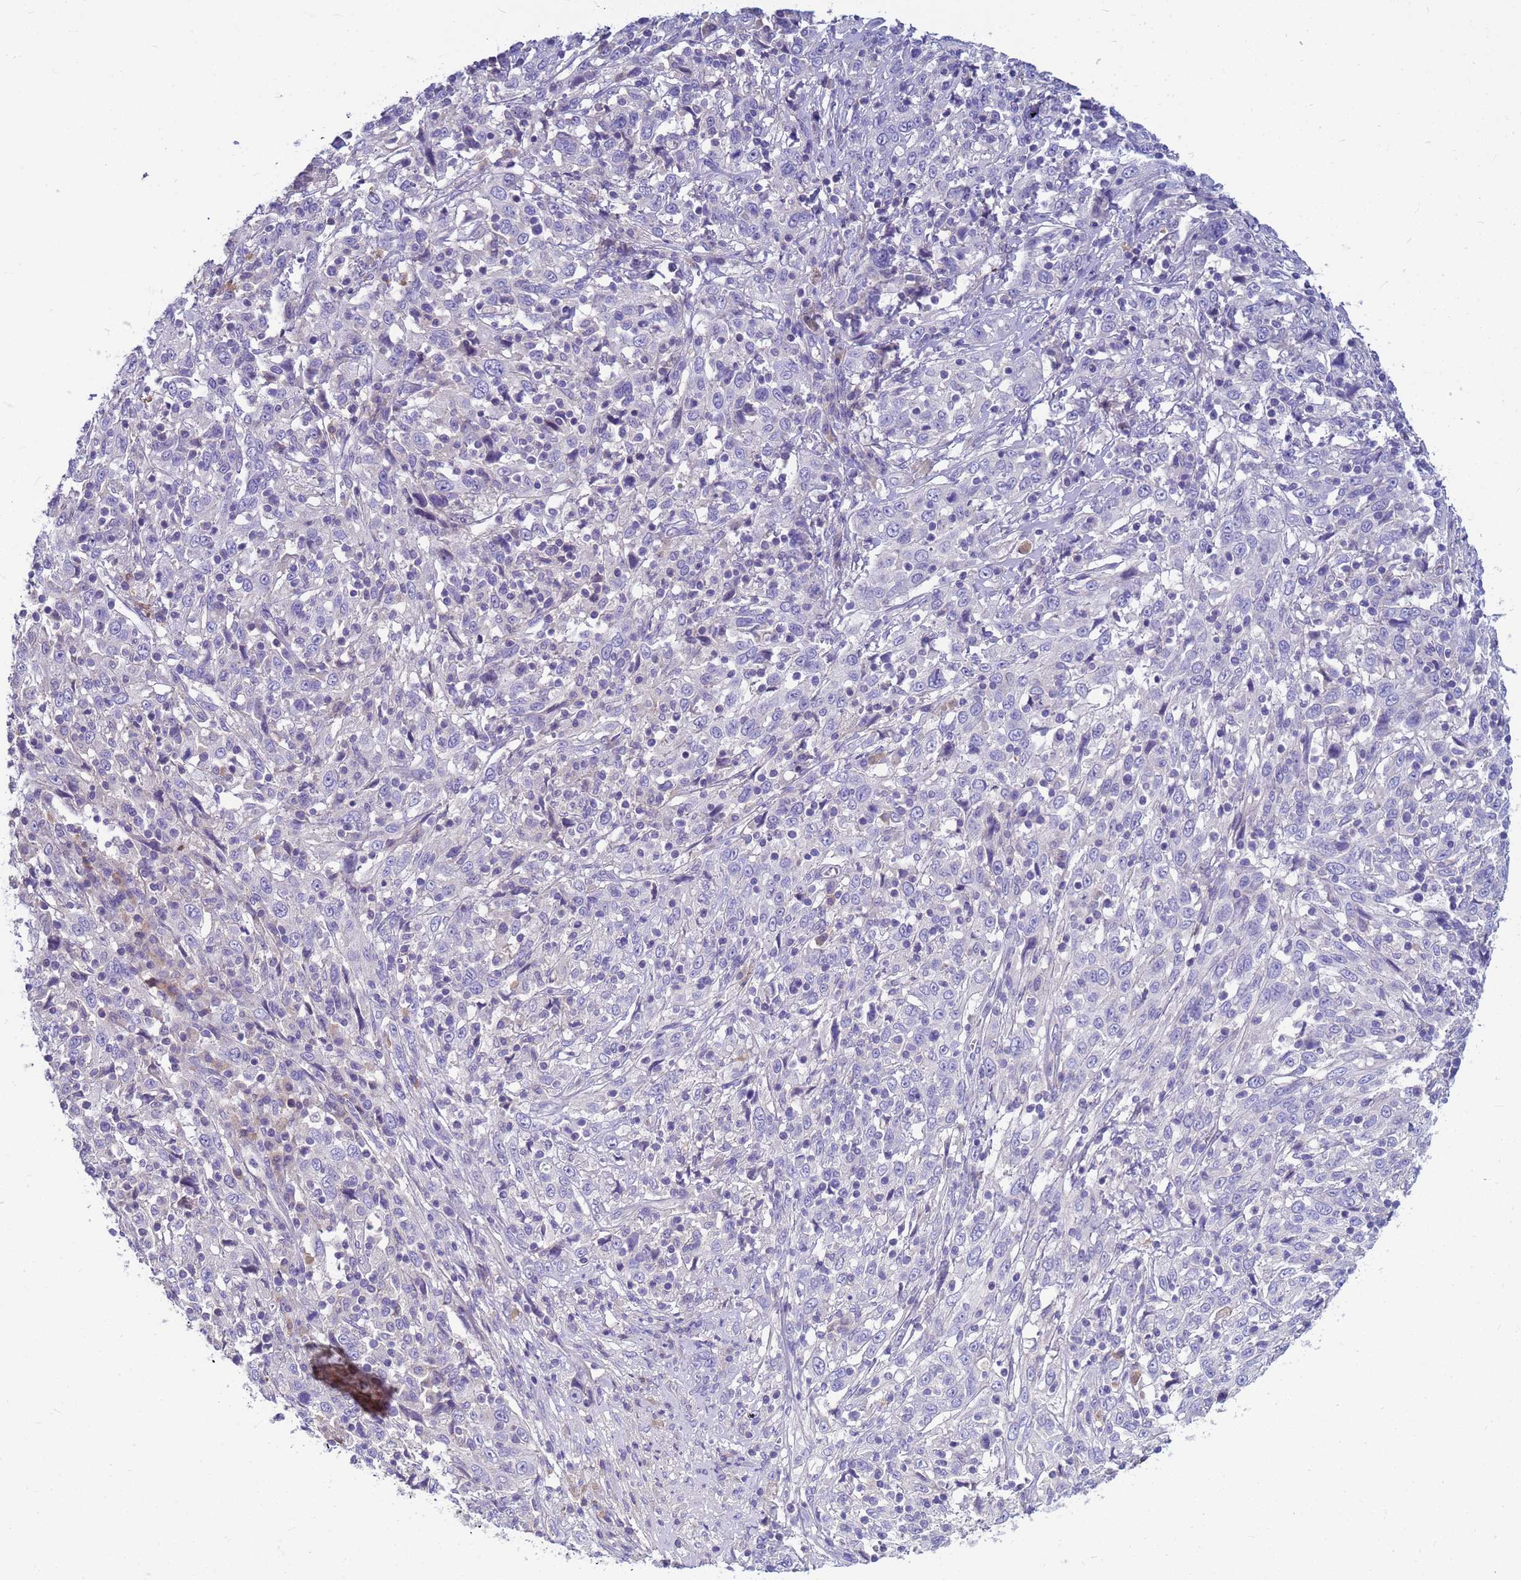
{"staining": {"intensity": "negative", "quantity": "none", "location": "none"}, "tissue": "cervical cancer", "cell_type": "Tumor cells", "image_type": "cancer", "snomed": [{"axis": "morphology", "description": "Squamous cell carcinoma, NOS"}, {"axis": "topography", "description": "Cervix"}], "caption": "Tumor cells show no significant positivity in cervical cancer (squamous cell carcinoma).", "gene": "DPRX", "patient": {"sex": "female", "age": 46}}